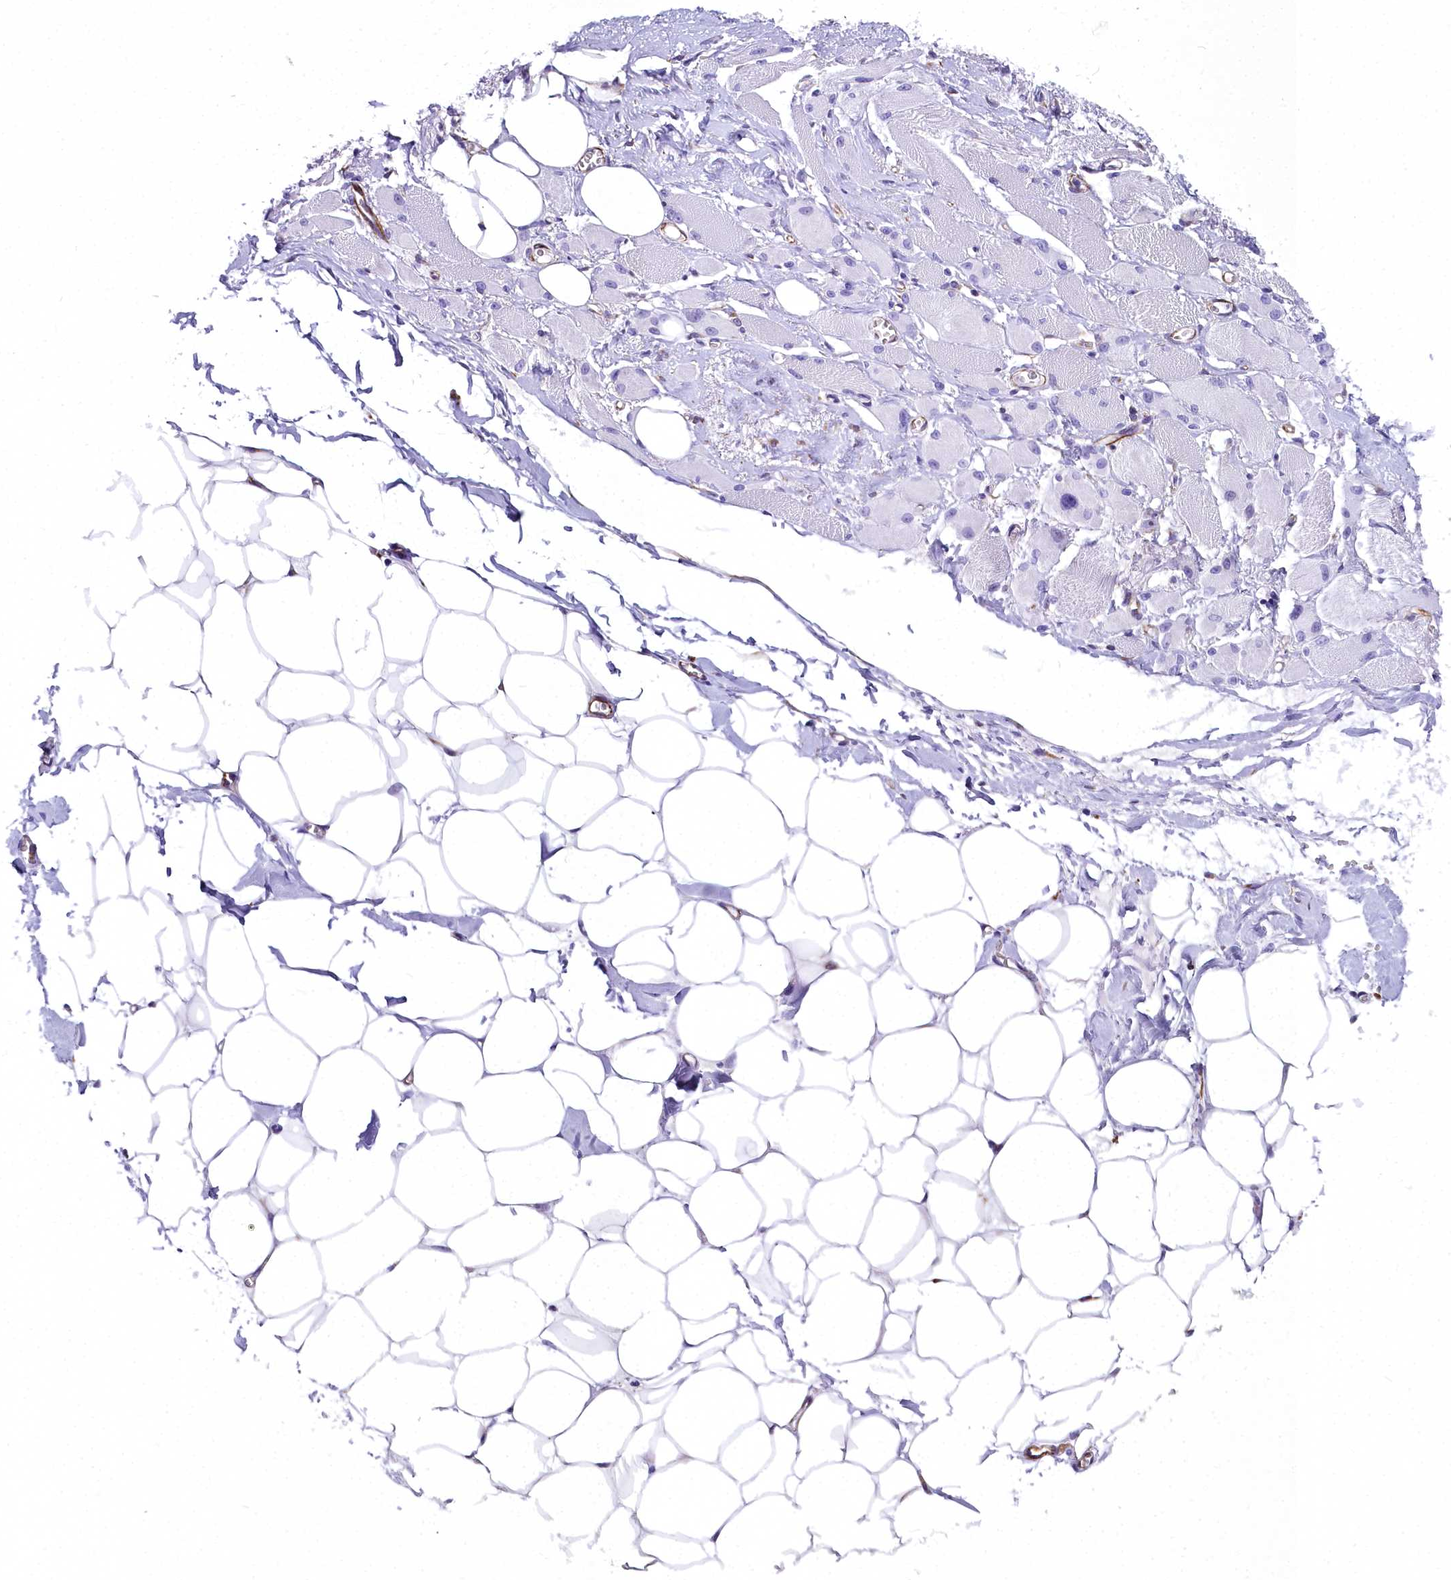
{"staining": {"intensity": "negative", "quantity": "none", "location": "none"}, "tissue": "skeletal muscle", "cell_type": "Myocytes", "image_type": "normal", "snomed": [{"axis": "morphology", "description": "Normal tissue, NOS"}, {"axis": "morphology", "description": "Basal cell carcinoma"}, {"axis": "topography", "description": "Skeletal muscle"}], "caption": "DAB immunohistochemical staining of benign human skeletal muscle displays no significant positivity in myocytes.", "gene": "TIMM22", "patient": {"sex": "female", "age": 64}}